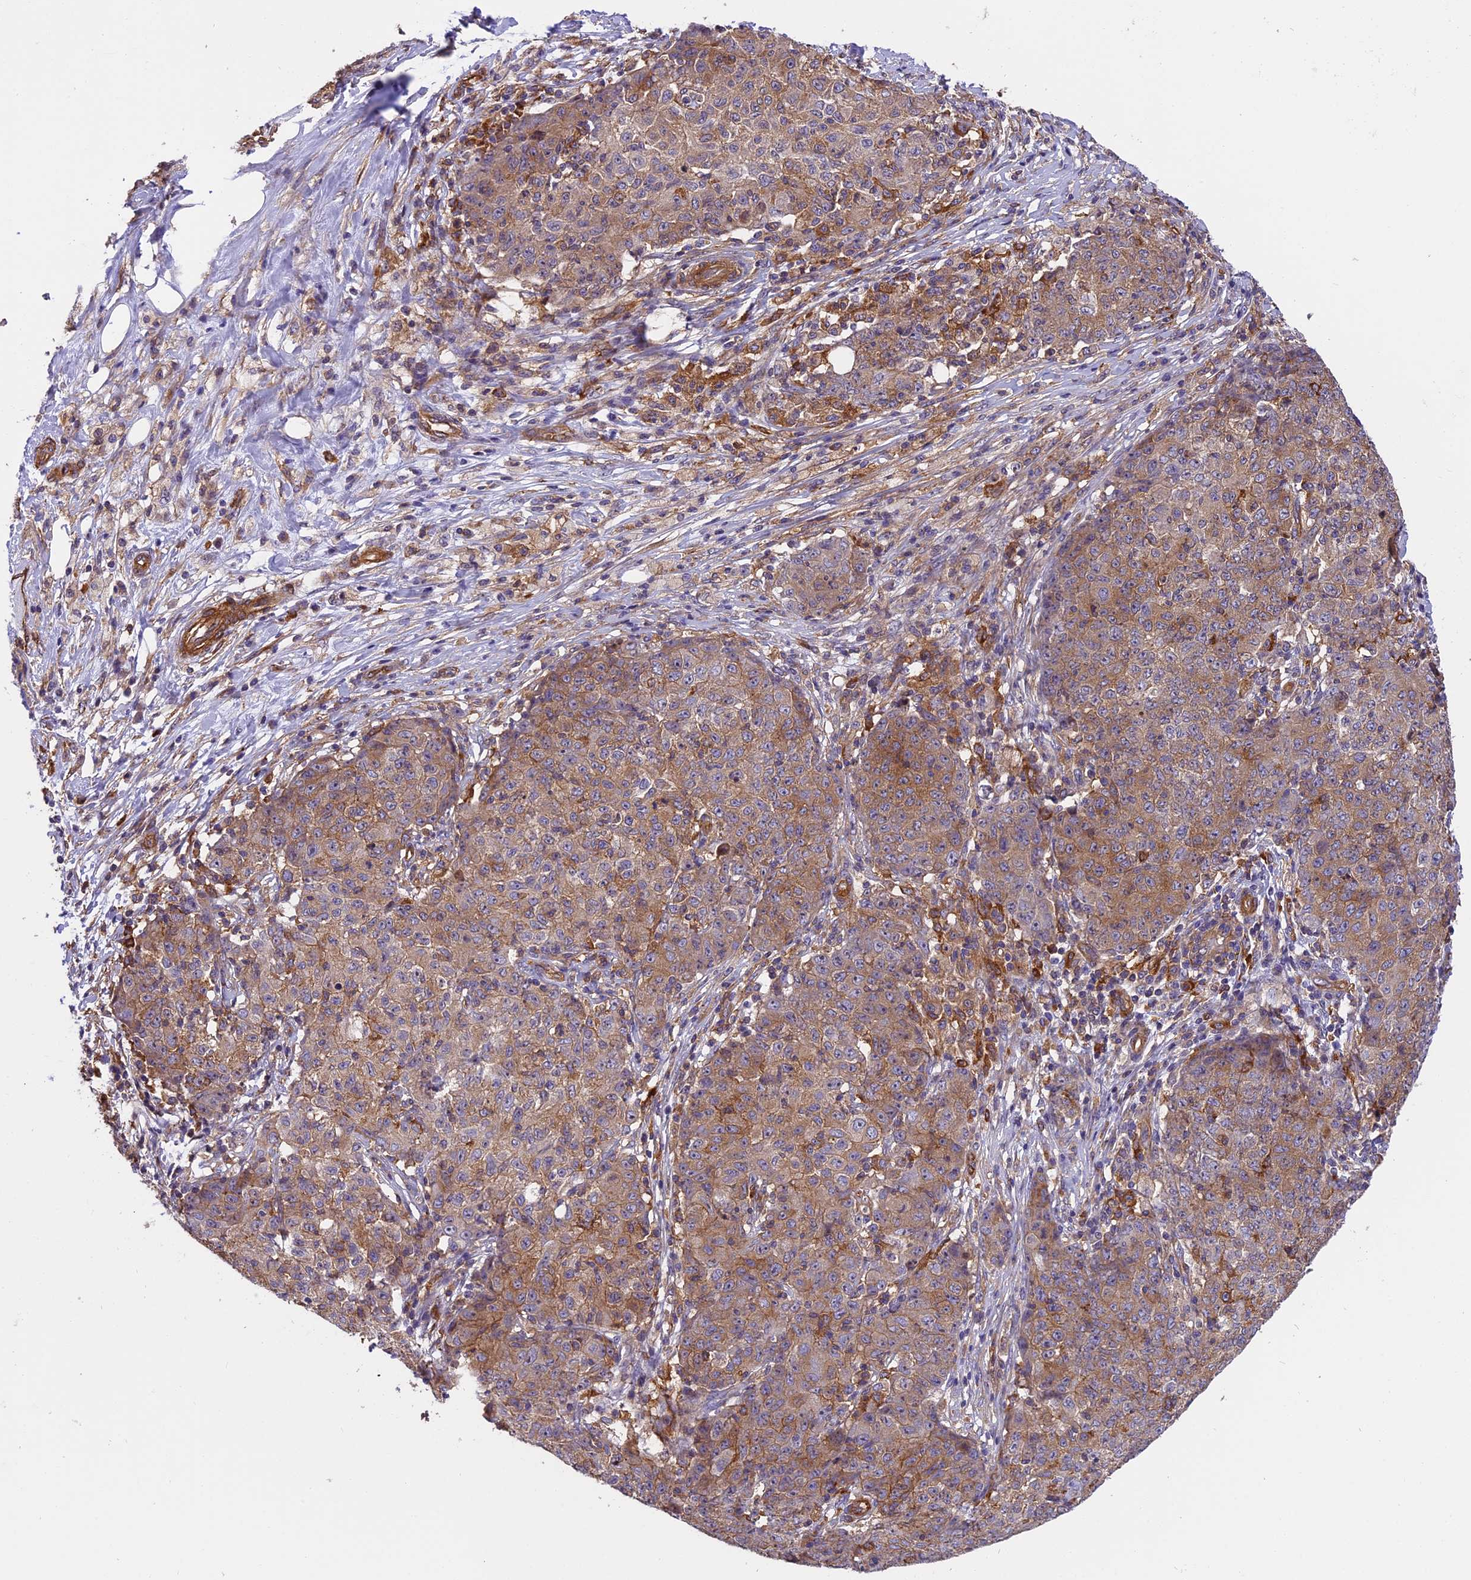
{"staining": {"intensity": "moderate", "quantity": ">75%", "location": "cytoplasmic/membranous"}, "tissue": "ovarian cancer", "cell_type": "Tumor cells", "image_type": "cancer", "snomed": [{"axis": "morphology", "description": "Carcinoma, endometroid"}, {"axis": "topography", "description": "Ovary"}], "caption": "High-magnification brightfield microscopy of endometroid carcinoma (ovarian) stained with DAB (3,3'-diaminobenzidine) (brown) and counterstained with hematoxylin (blue). tumor cells exhibit moderate cytoplasmic/membranous positivity is present in approximately>75% of cells. (Brightfield microscopy of DAB IHC at high magnification).", "gene": "EHBP1L1", "patient": {"sex": "female", "age": 42}}